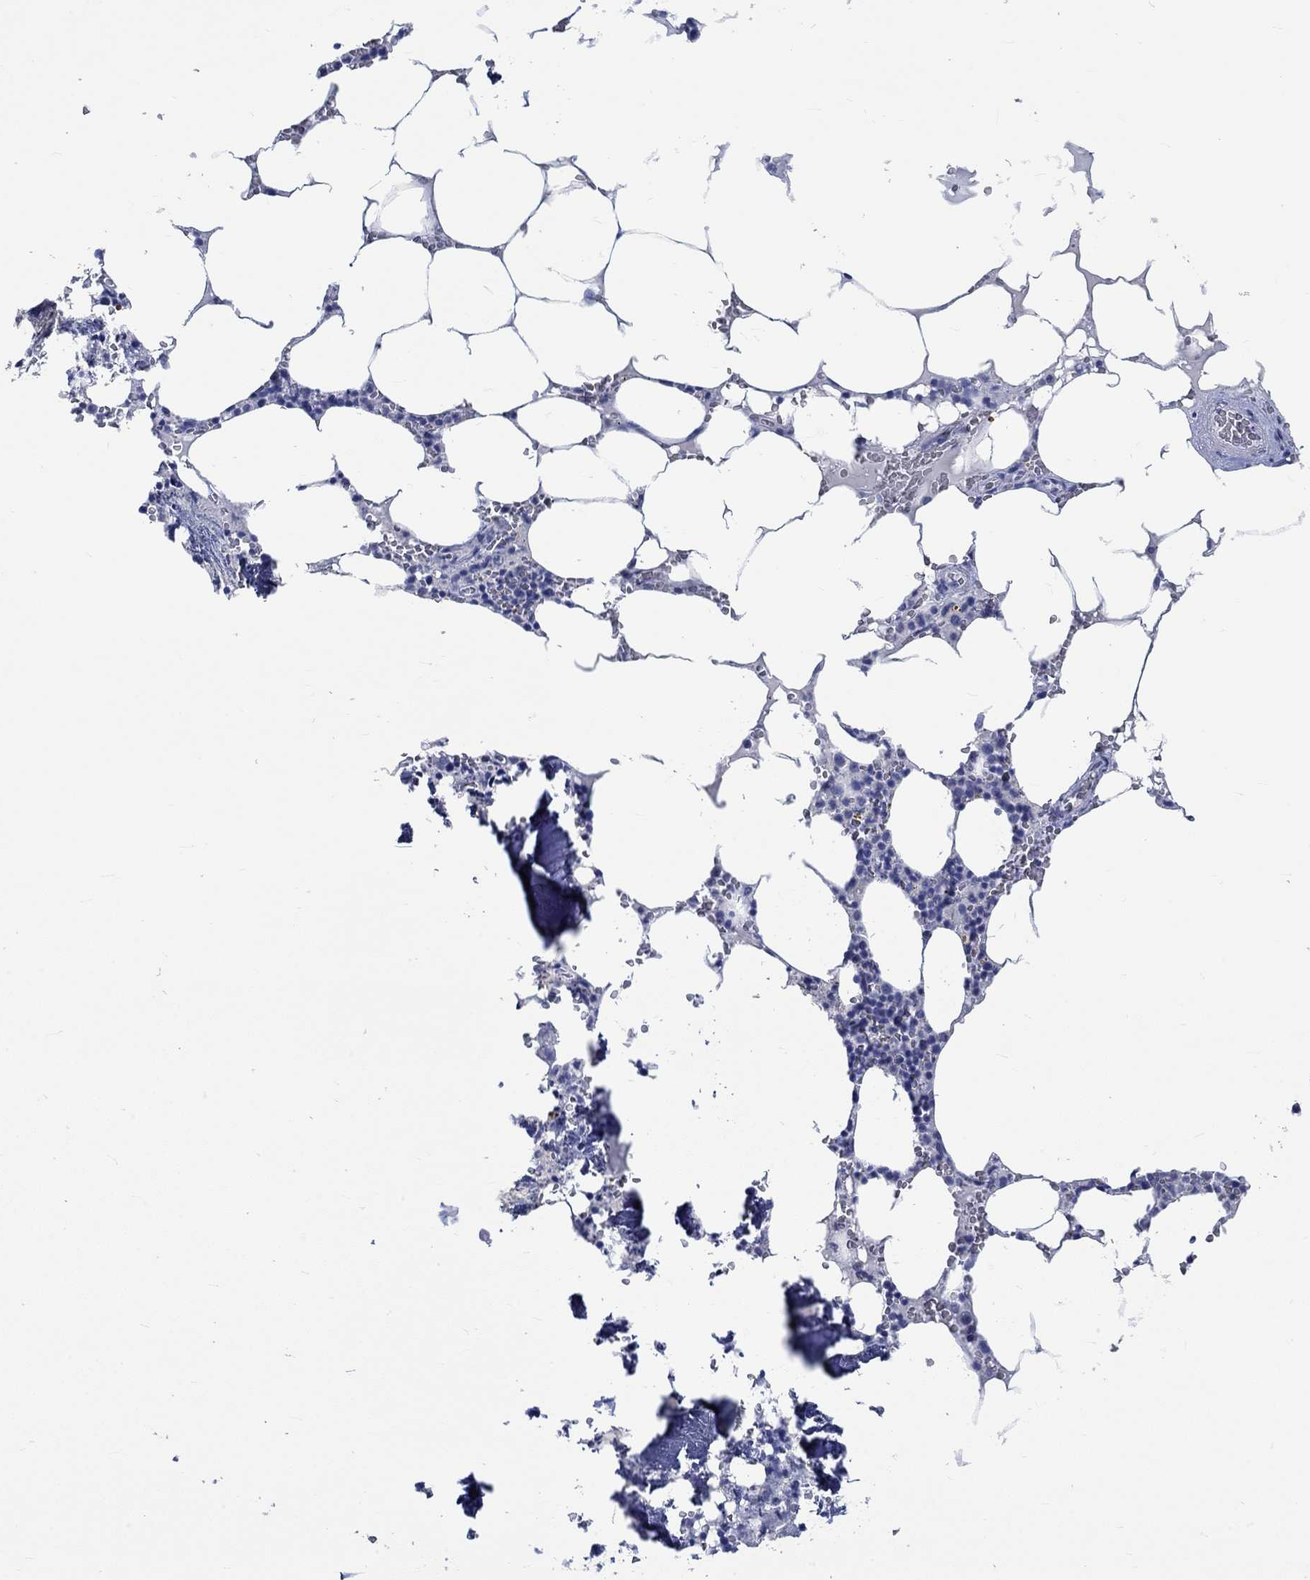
{"staining": {"intensity": "negative", "quantity": "none", "location": "none"}, "tissue": "bone marrow", "cell_type": "Hematopoietic cells", "image_type": "normal", "snomed": [{"axis": "morphology", "description": "Normal tissue, NOS"}, {"axis": "topography", "description": "Bone marrow"}], "caption": "An image of bone marrow stained for a protein reveals no brown staining in hematopoietic cells.", "gene": "C4orf47", "patient": {"sex": "female", "age": 64}}